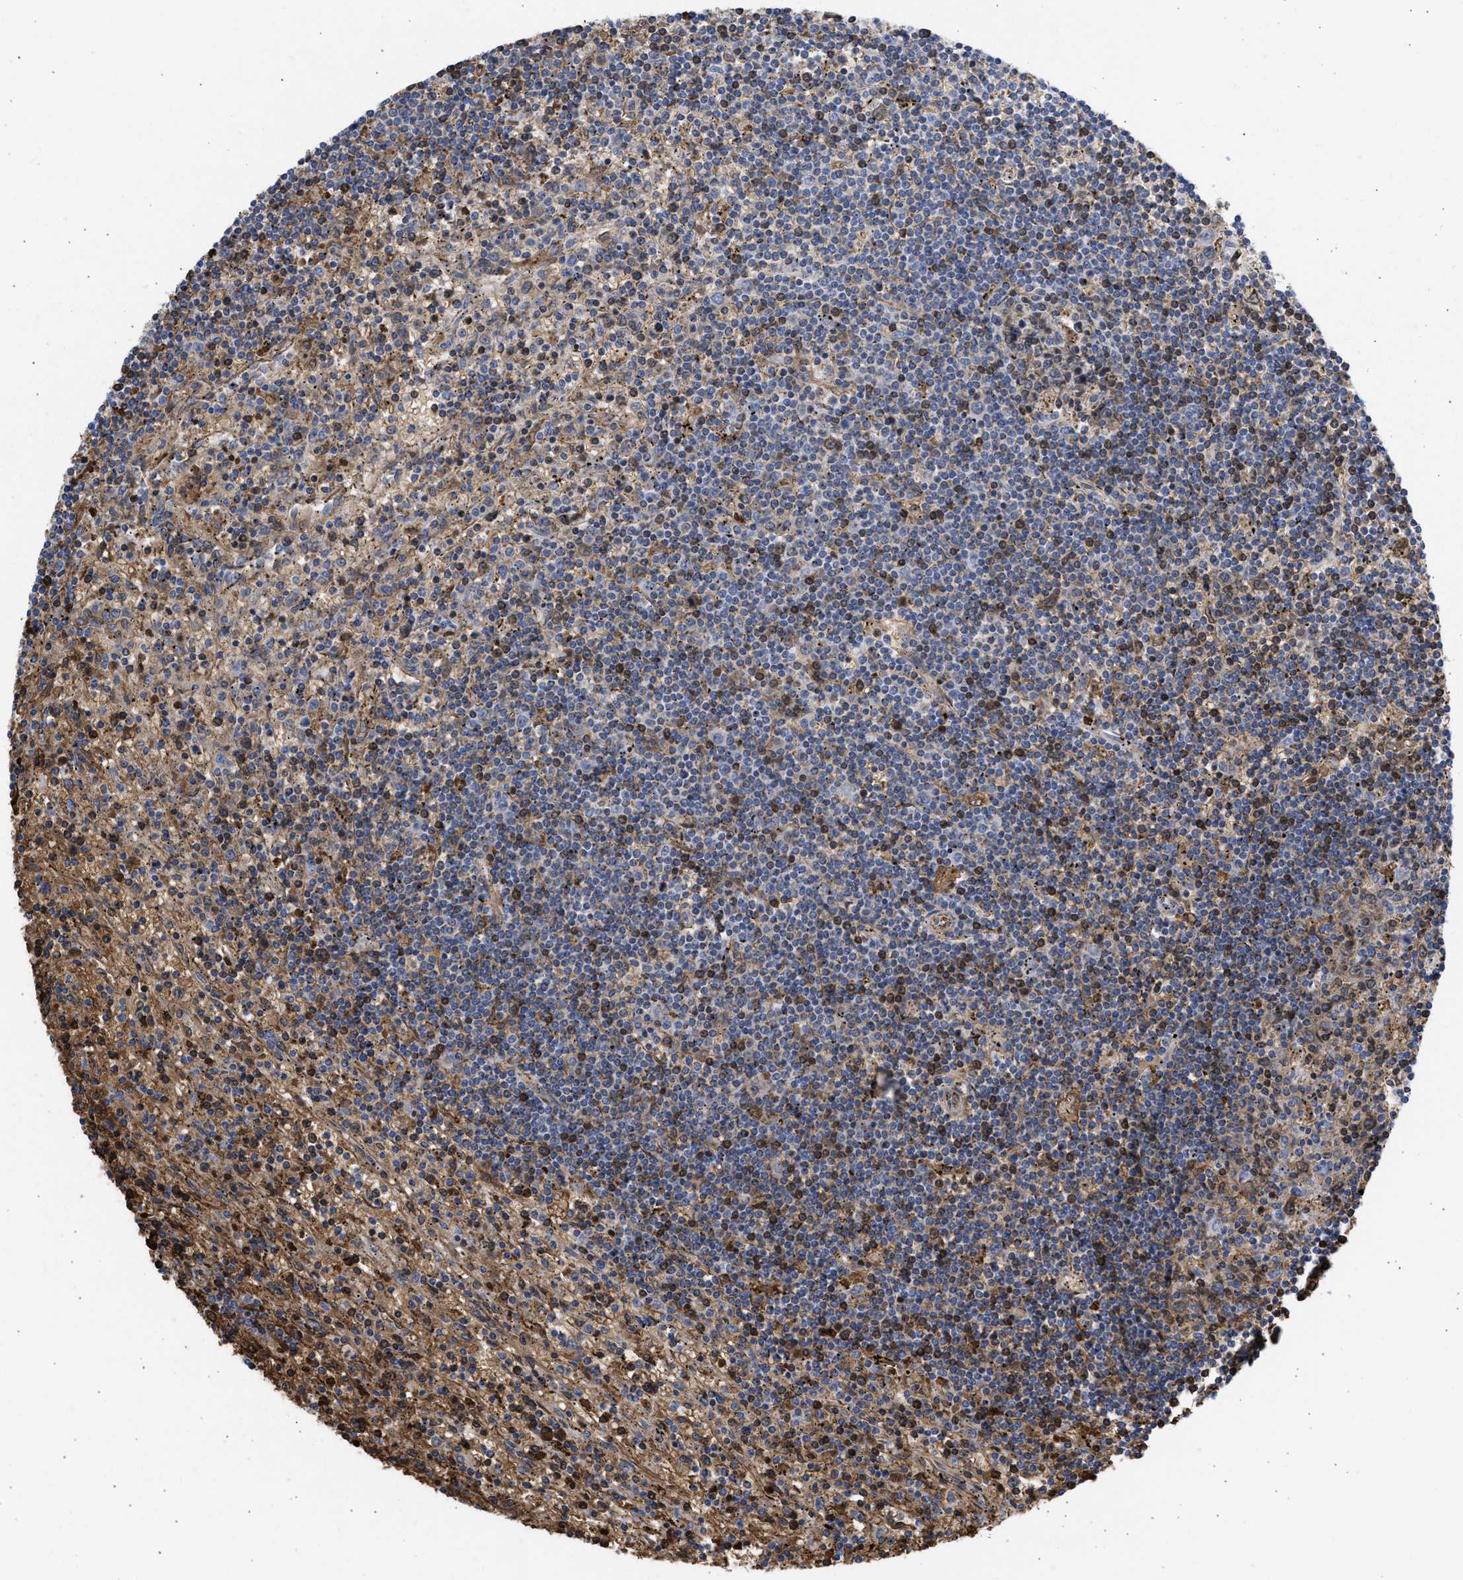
{"staining": {"intensity": "moderate", "quantity": ">75%", "location": "cytoplasmic/membranous,nuclear"}, "tissue": "lymphoma", "cell_type": "Tumor cells", "image_type": "cancer", "snomed": [{"axis": "morphology", "description": "Malignant lymphoma, non-Hodgkin's type, Low grade"}, {"axis": "topography", "description": "Spleen"}], "caption": "Immunohistochemistry (IHC) of human lymphoma demonstrates medium levels of moderate cytoplasmic/membranous and nuclear expression in approximately >75% of tumor cells.", "gene": "BTG3", "patient": {"sex": "male", "age": 76}}